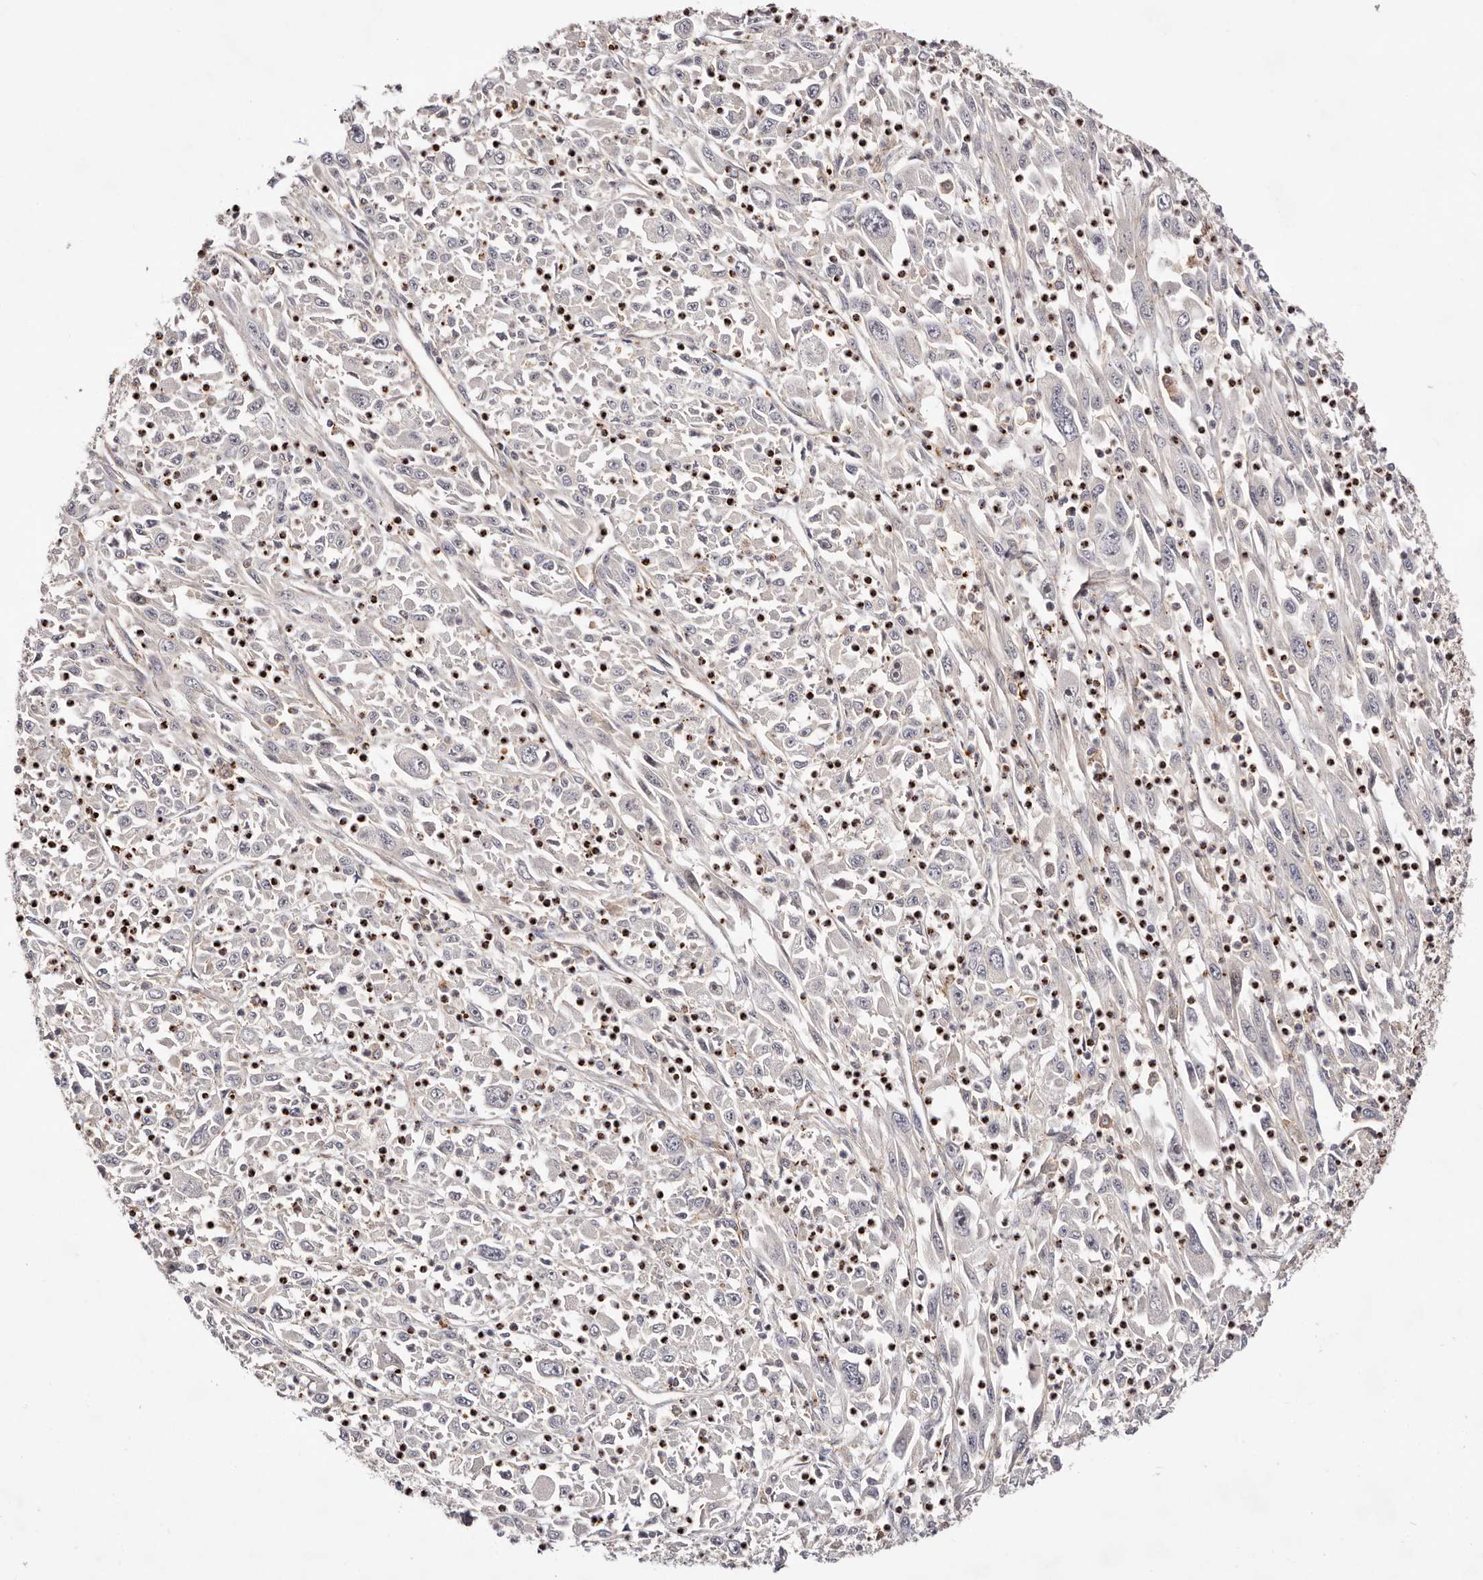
{"staining": {"intensity": "weak", "quantity": "<25%", "location": "cytoplasmic/membranous"}, "tissue": "melanoma", "cell_type": "Tumor cells", "image_type": "cancer", "snomed": [{"axis": "morphology", "description": "Malignant melanoma, Metastatic site"}, {"axis": "topography", "description": "Skin"}], "caption": "High magnification brightfield microscopy of melanoma stained with DAB (brown) and counterstained with hematoxylin (blue): tumor cells show no significant expression. (Brightfield microscopy of DAB (3,3'-diaminobenzidine) IHC at high magnification).", "gene": "PTPN22", "patient": {"sex": "female", "age": 56}}